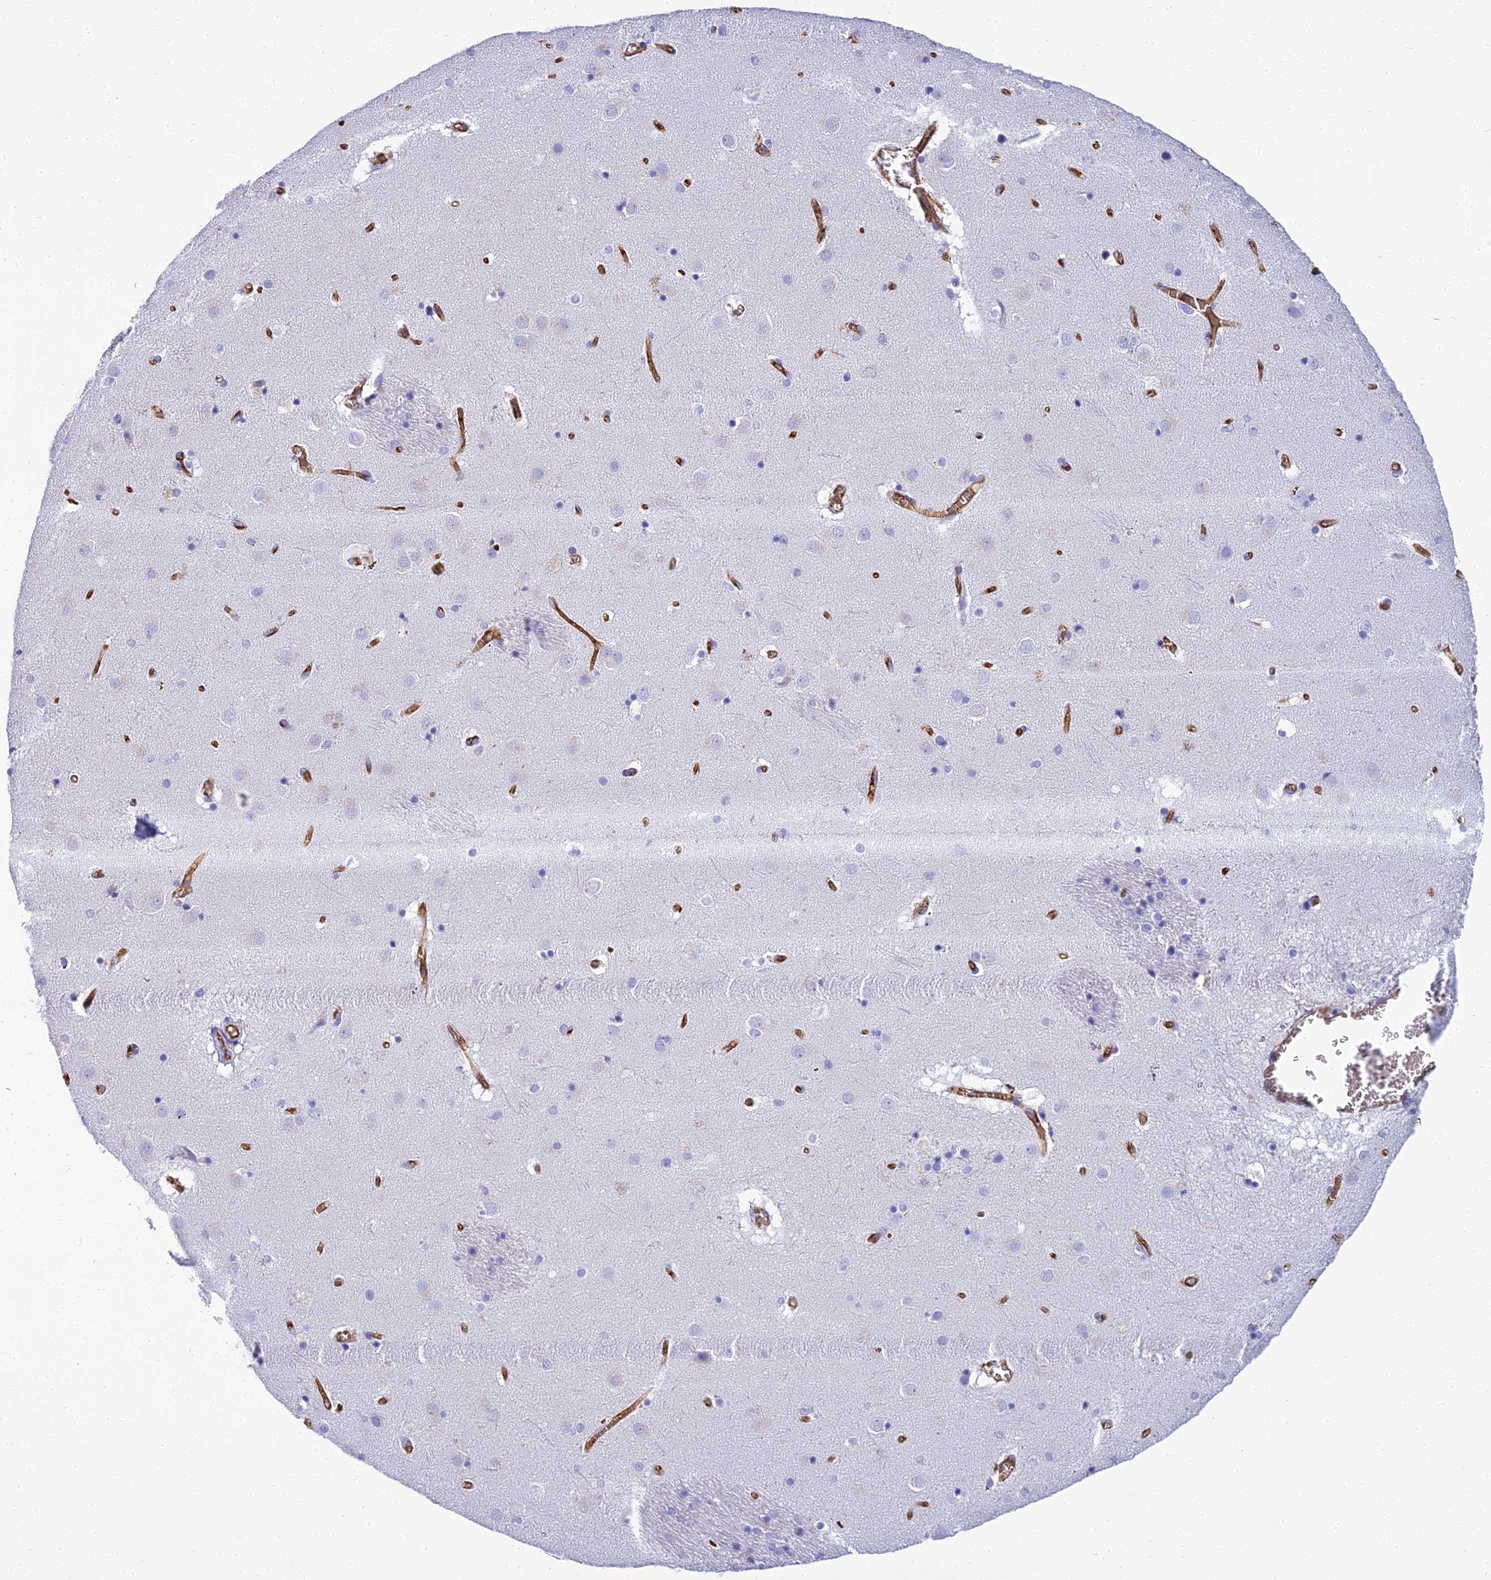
{"staining": {"intensity": "negative", "quantity": "none", "location": "none"}, "tissue": "caudate", "cell_type": "Glial cells", "image_type": "normal", "snomed": [{"axis": "morphology", "description": "Normal tissue, NOS"}, {"axis": "topography", "description": "Lateral ventricle wall"}], "caption": "IHC of normal human caudate reveals no staining in glial cells.", "gene": "NINJ1", "patient": {"sex": "male", "age": 70}}